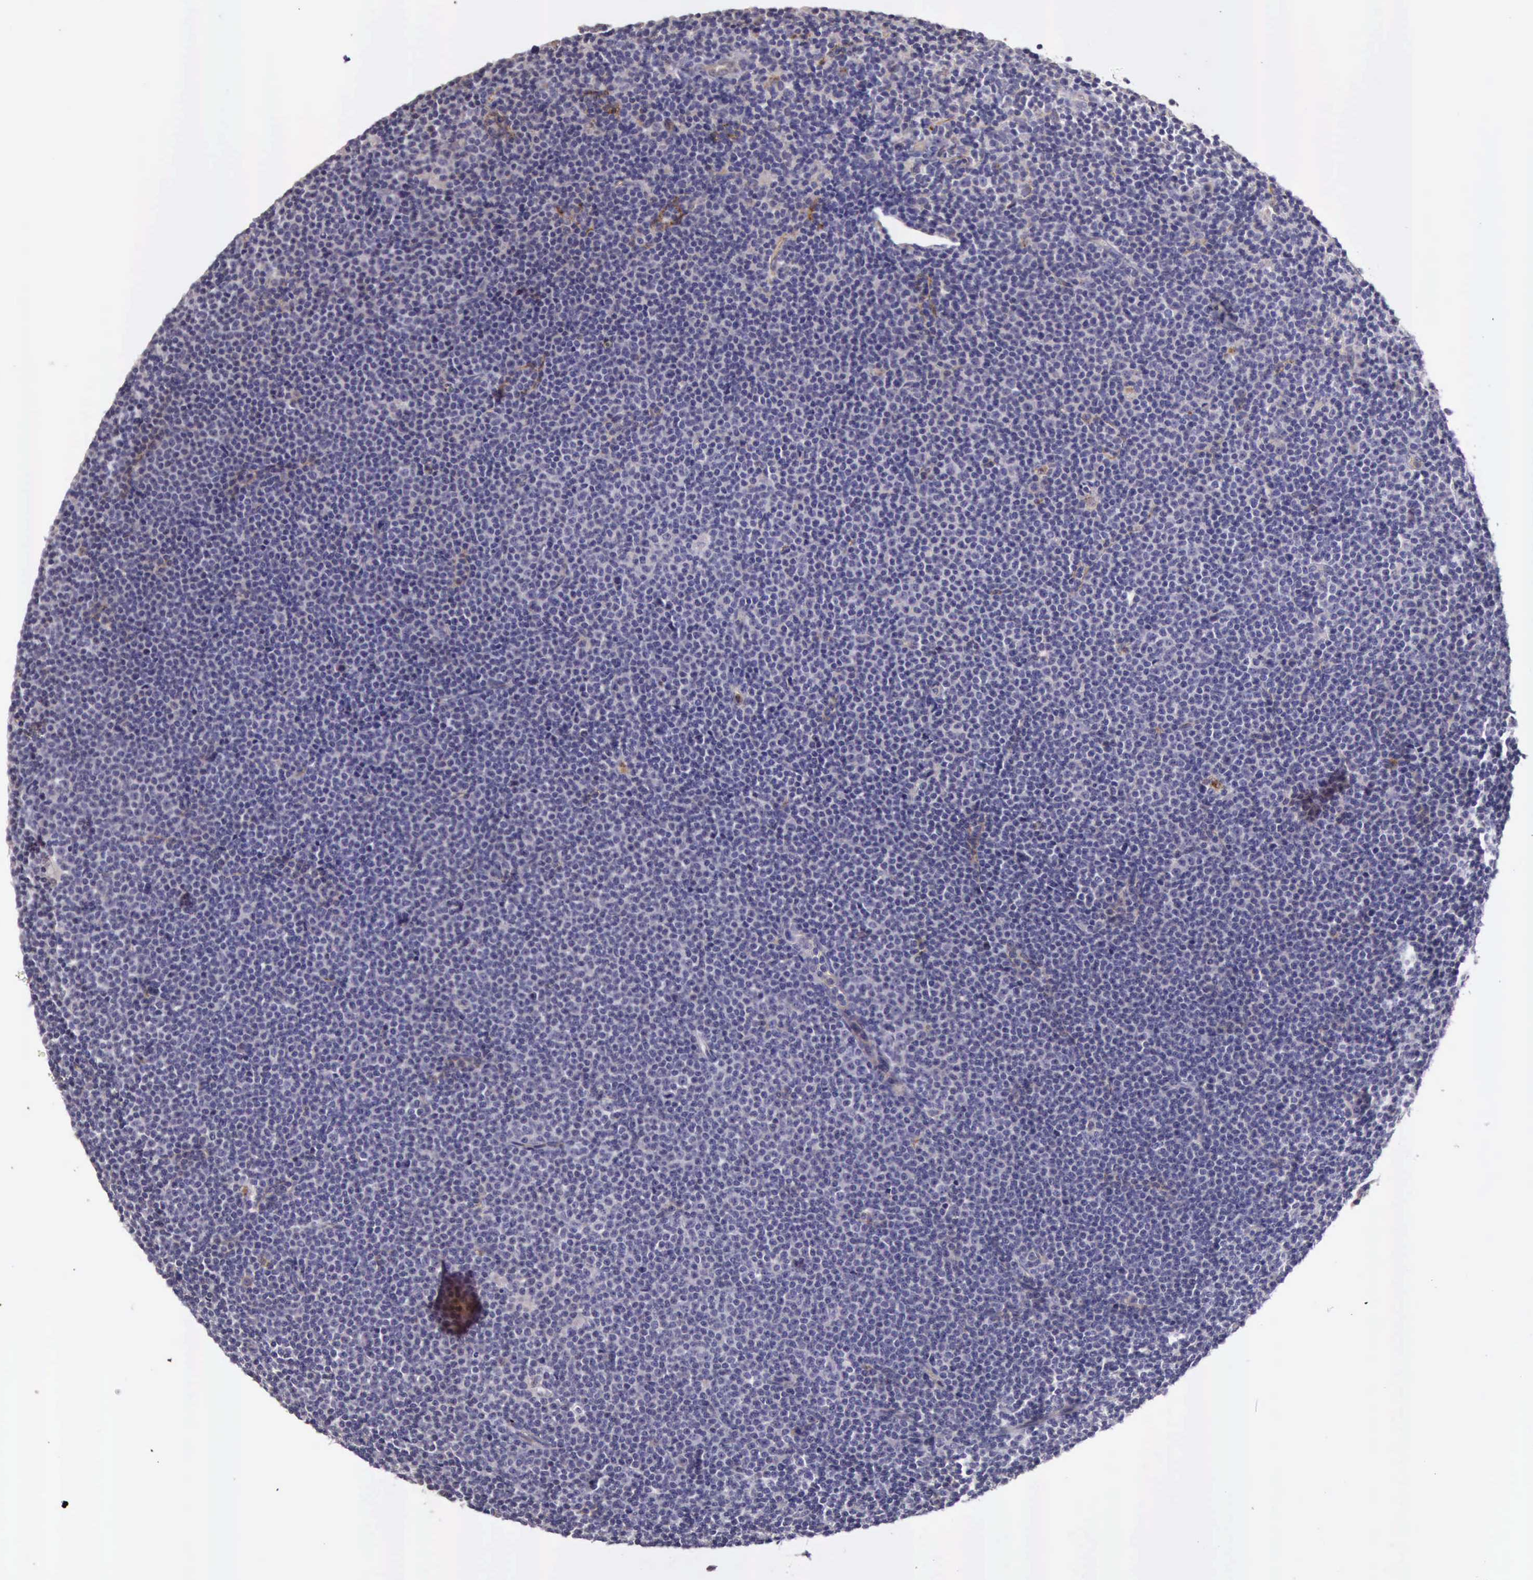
{"staining": {"intensity": "negative", "quantity": "none", "location": "none"}, "tissue": "lymphoma", "cell_type": "Tumor cells", "image_type": "cancer", "snomed": [{"axis": "morphology", "description": "Malignant lymphoma, non-Hodgkin's type, Low grade"}, {"axis": "topography", "description": "Lymph node"}], "caption": "This image is of malignant lymphoma, non-Hodgkin's type (low-grade) stained with IHC to label a protein in brown with the nuclei are counter-stained blue. There is no expression in tumor cells.", "gene": "TCEANC", "patient": {"sex": "female", "age": 69}}